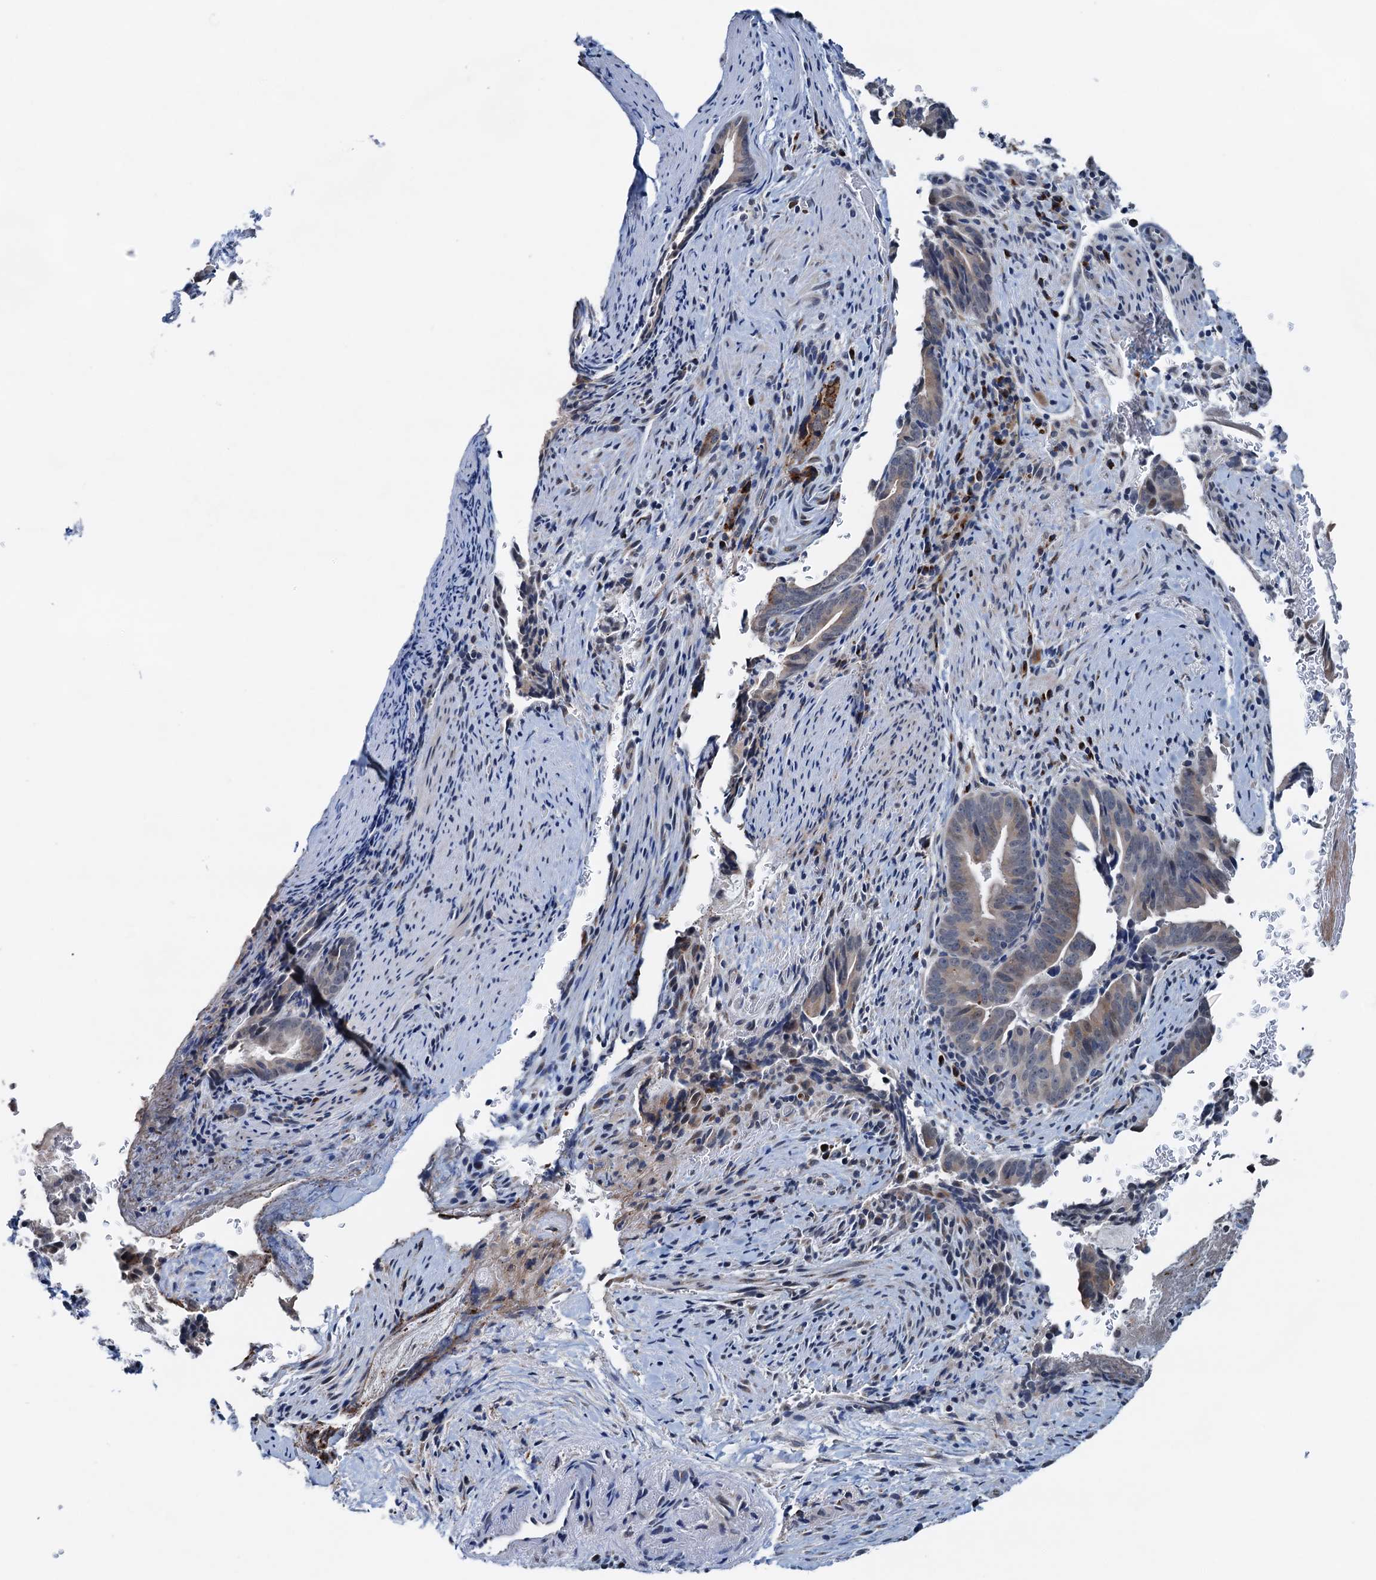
{"staining": {"intensity": "weak", "quantity": "<25%", "location": "cytoplasmic/membranous"}, "tissue": "pancreatic cancer", "cell_type": "Tumor cells", "image_type": "cancer", "snomed": [{"axis": "morphology", "description": "Adenocarcinoma, NOS"}, {"axis": "topography", "description": "Pancreas"}], "caption": "IHC histopathology image of neoplastic tissue: human pancreatic adenocarcinoma stained with DAB (3,3'-diaminobenzidine) displays no significant protein positivity in tumor cells.", "gene": "SHLD1", "patient": {"sex": "female", "age": 63}}